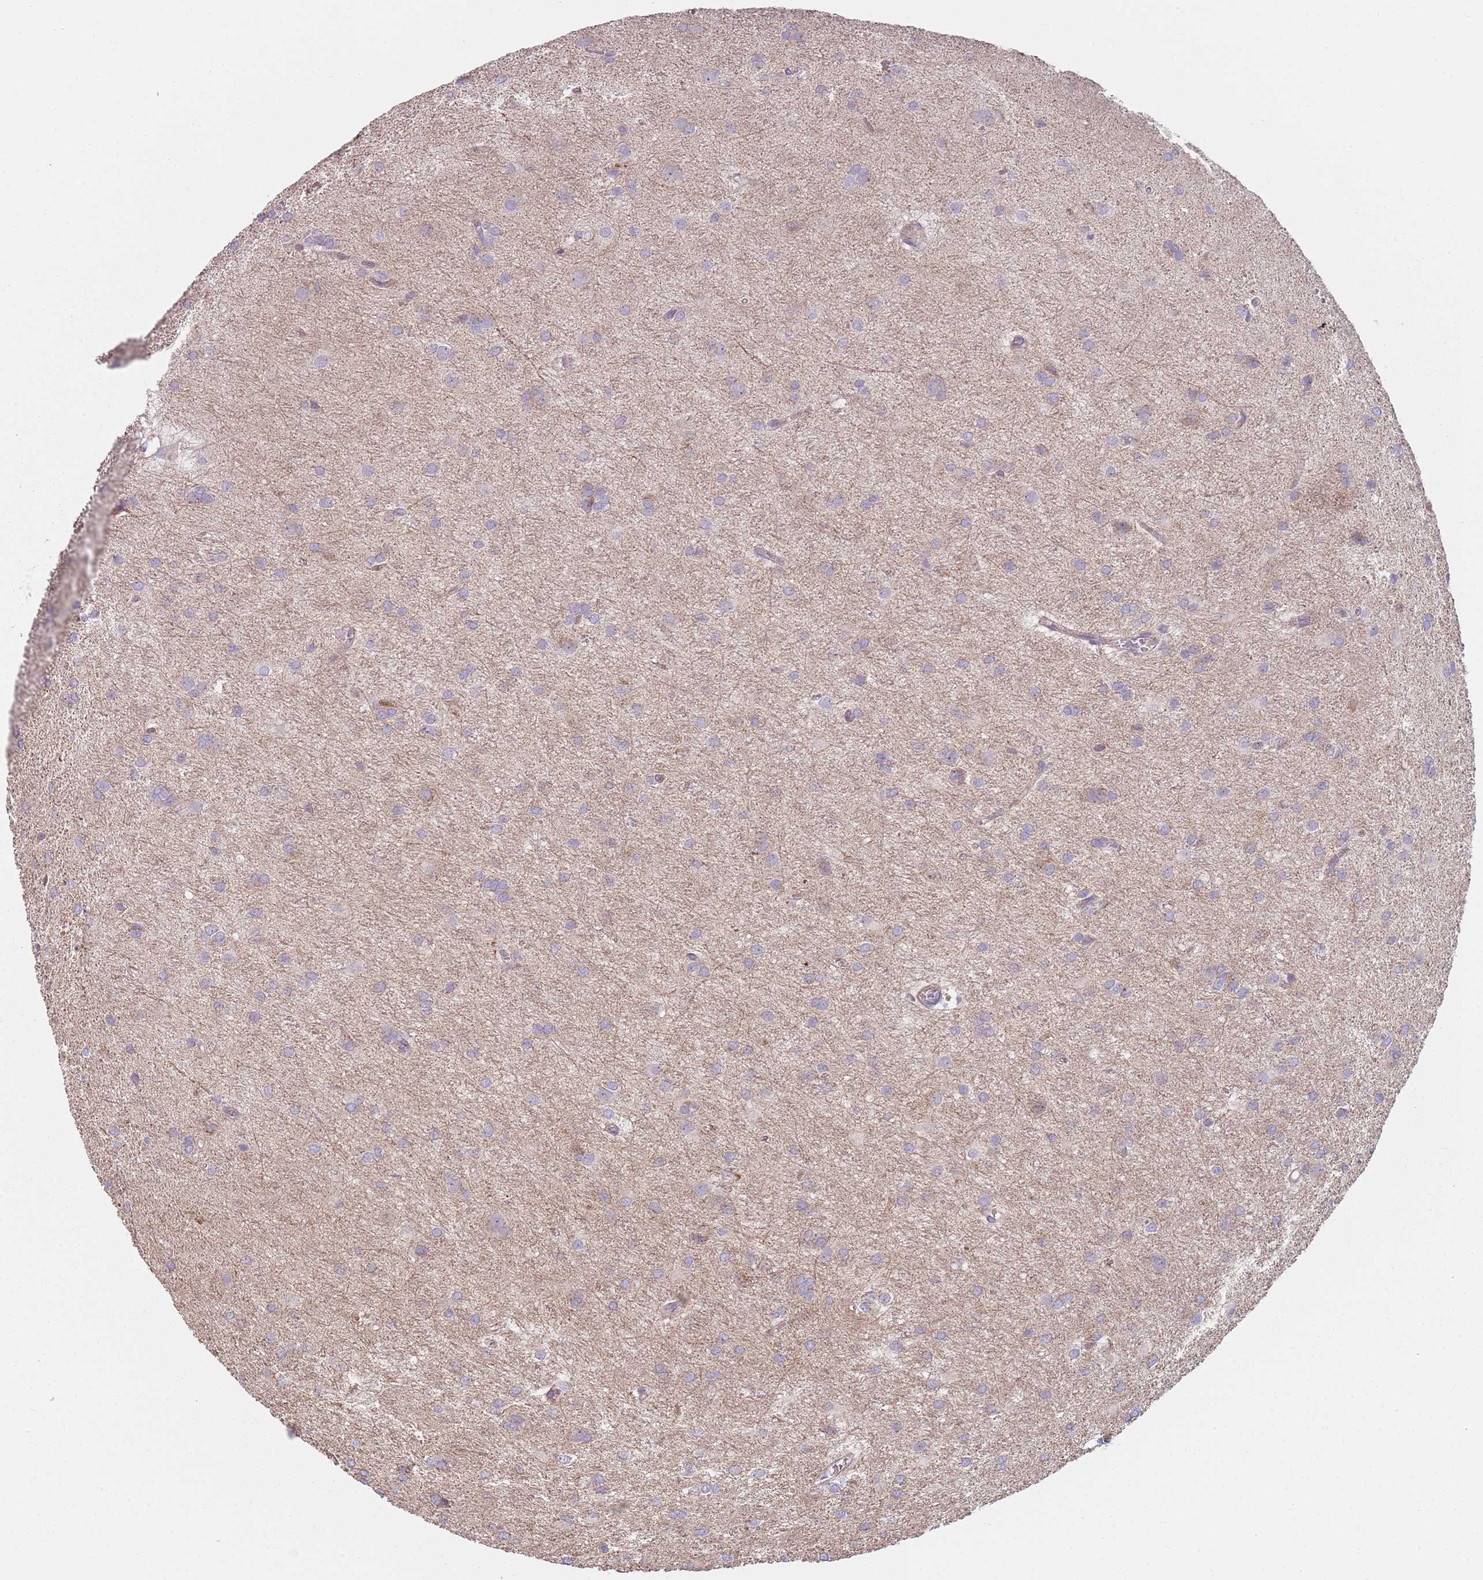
{"staining": {"intensity": "negative", "quantity": "none", "location": "none"}, "tissue": "glioma", "cell_type": "Tumor cells", "image_type": "cancer", "snomed": [{"axis": "morphology", "description": "Glioma, malignant, High grade"}, {"axis": "topography", "description": "Brain"}], "caption": "This image is of glioma stained with immunohistochemistry to label a protein in brown with the nuclei are counter-stained blue. There is no staining in tumor cells. The staining was performed using DAB to visualize the protein expression in brown, while the nuclei were stained in blue with hematoxylin (Magnification: 20x).", "gene": "GAS8", "patient": {"sex": "female", "age": 50}}